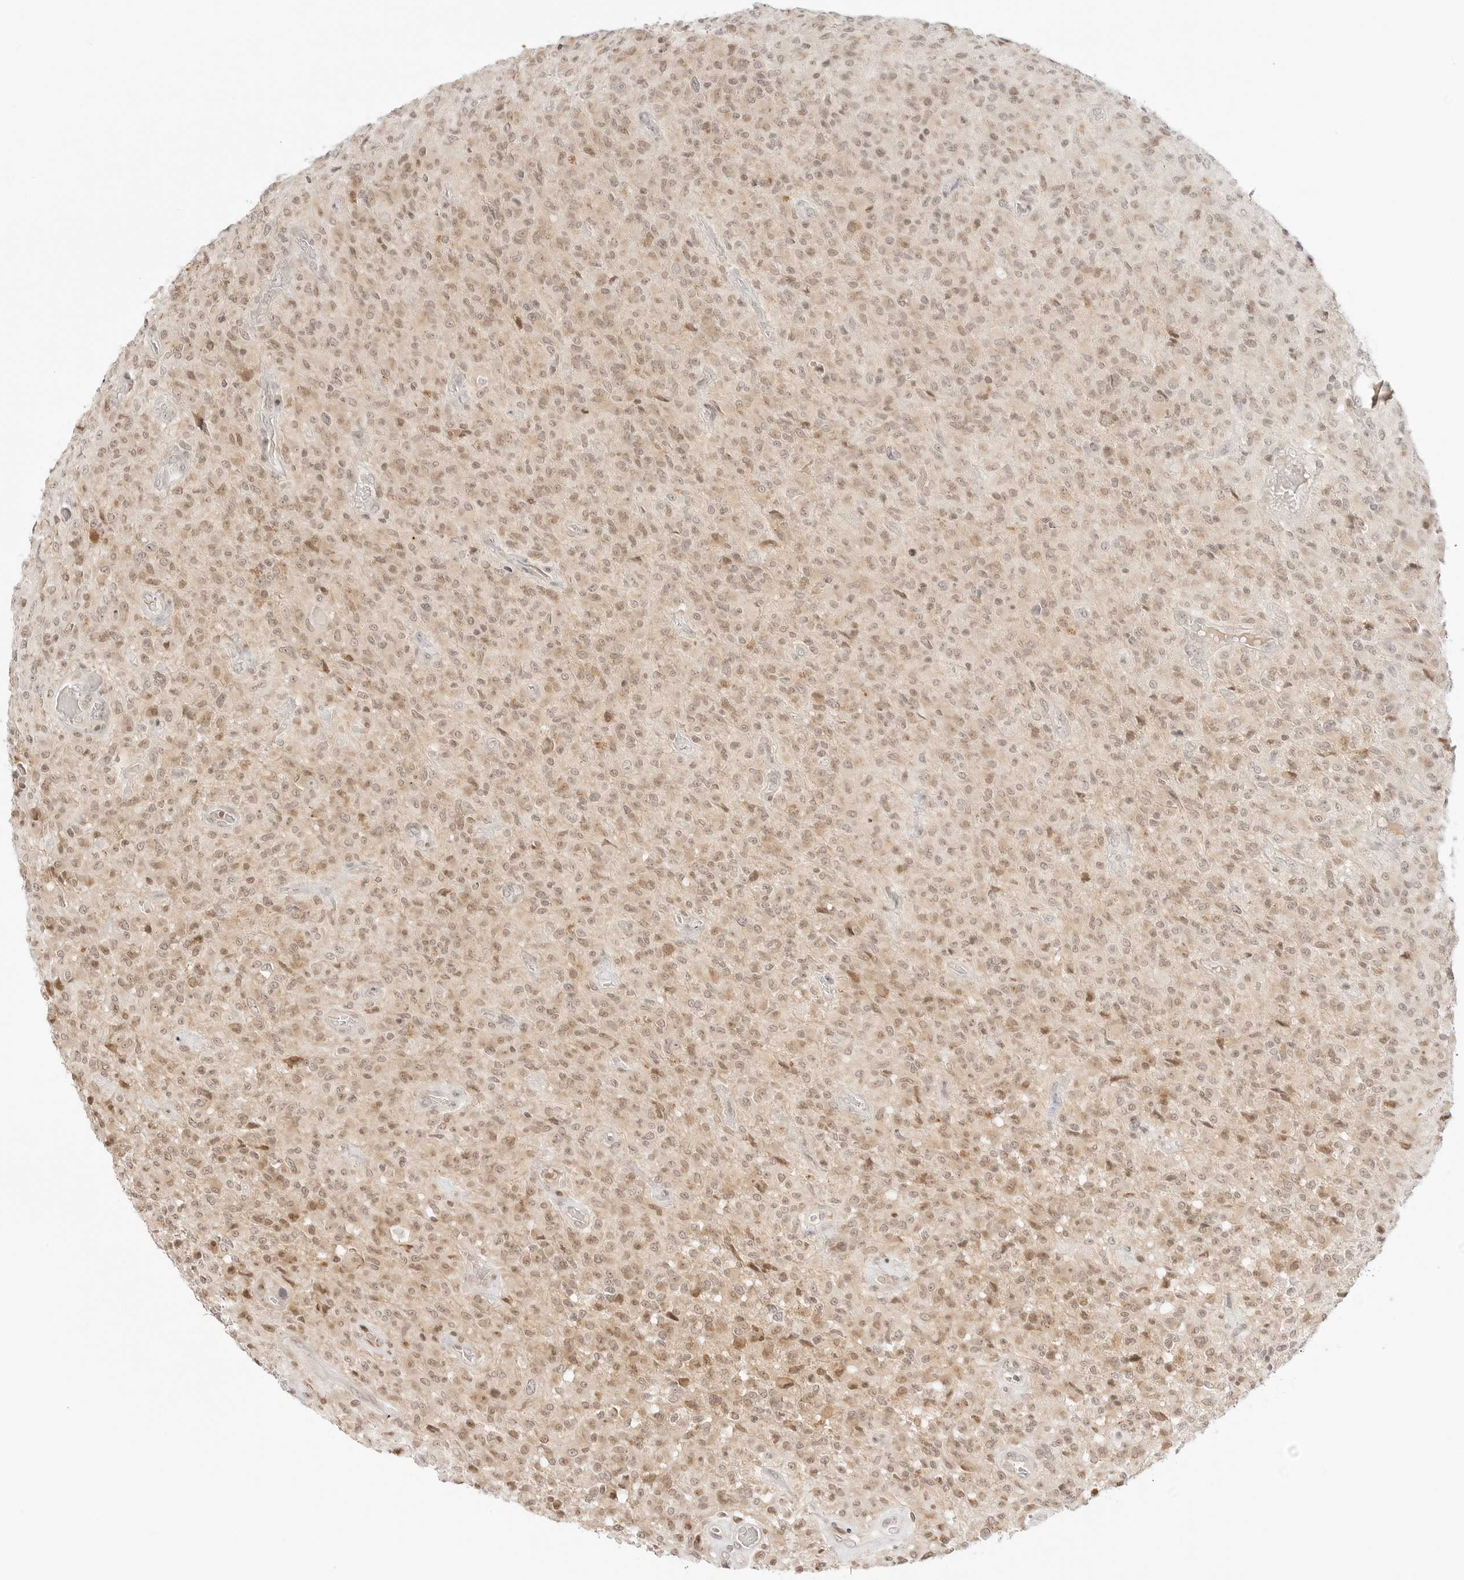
{"staining": {"intensity": "moderate", "quantity": ">75%", "location": "cytoplasmic/membranous,nuclear"}, "tissue": "glioma", "cell_type": "Tumor cells", "image_type": "cancer", "snomed": [{"axis": "morphology", "description": "Glioma, malignant, High grade"}, {"axis": "topography", "description": "Brain"}], "caption": "This image demonstrates IHC staining of human glioma, with medium moderate cytoplasmic/membranous and nuclear positivity in approximately >75% of tumor cells.", "gene": "RPS6KL1", "patient": {"sex": "female", "age": 57}}